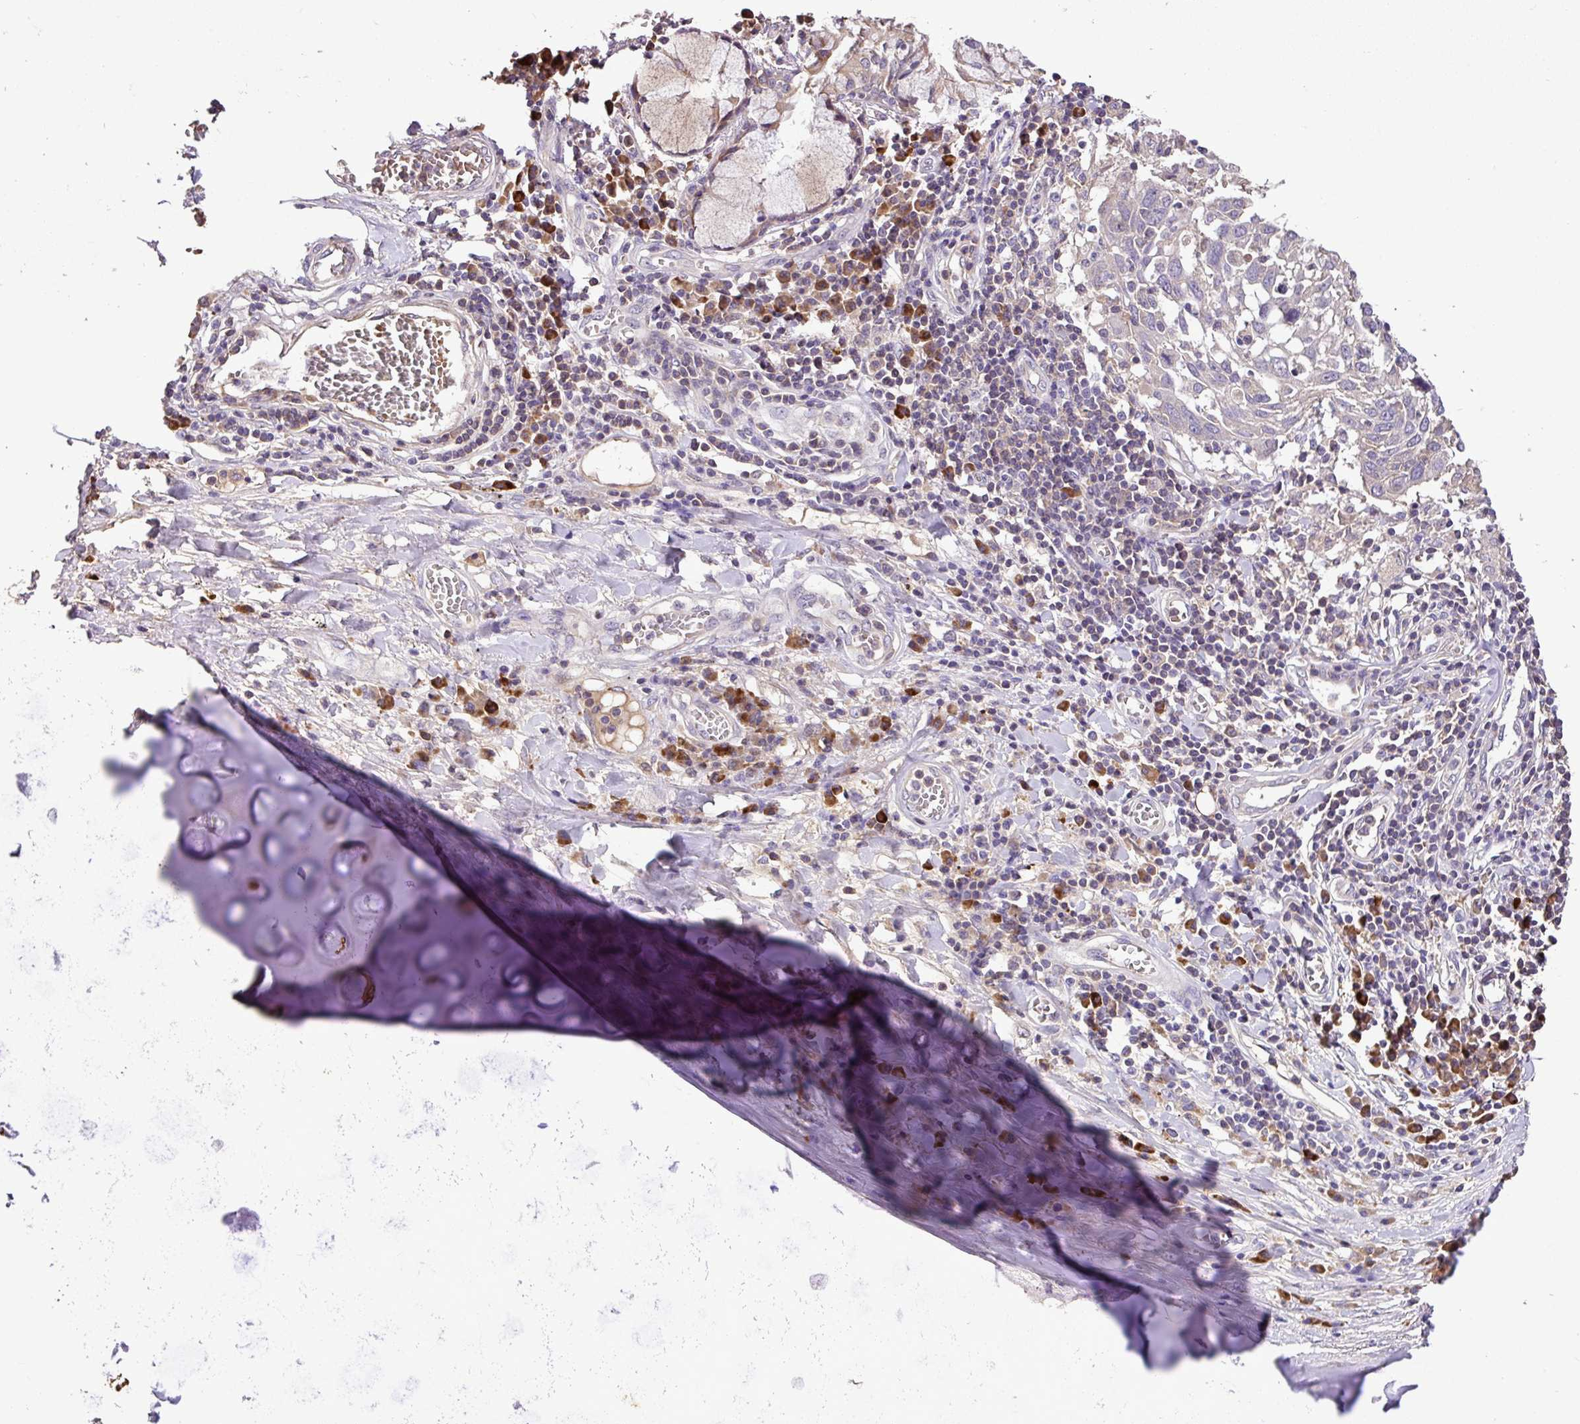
{"staining": {"intensity": "negative", "quantity": "none", "location": "none"}, "tissue": "lung cancer", "cell_type": "Tumor cells", "image_type": "cancer", "snomed": [{"axis": "morphology", "description": "Squamous cell carcinoma, NOS"}, {"axis": "topography", "description": "Lung"}], "caption": "Squamous cell carcinoma (lung) stained for a protein using immunohistochemistry reveals no positivity tumor cells.", "gene": "ZNF266", "patient": {"sex": "male", "age": 65}}